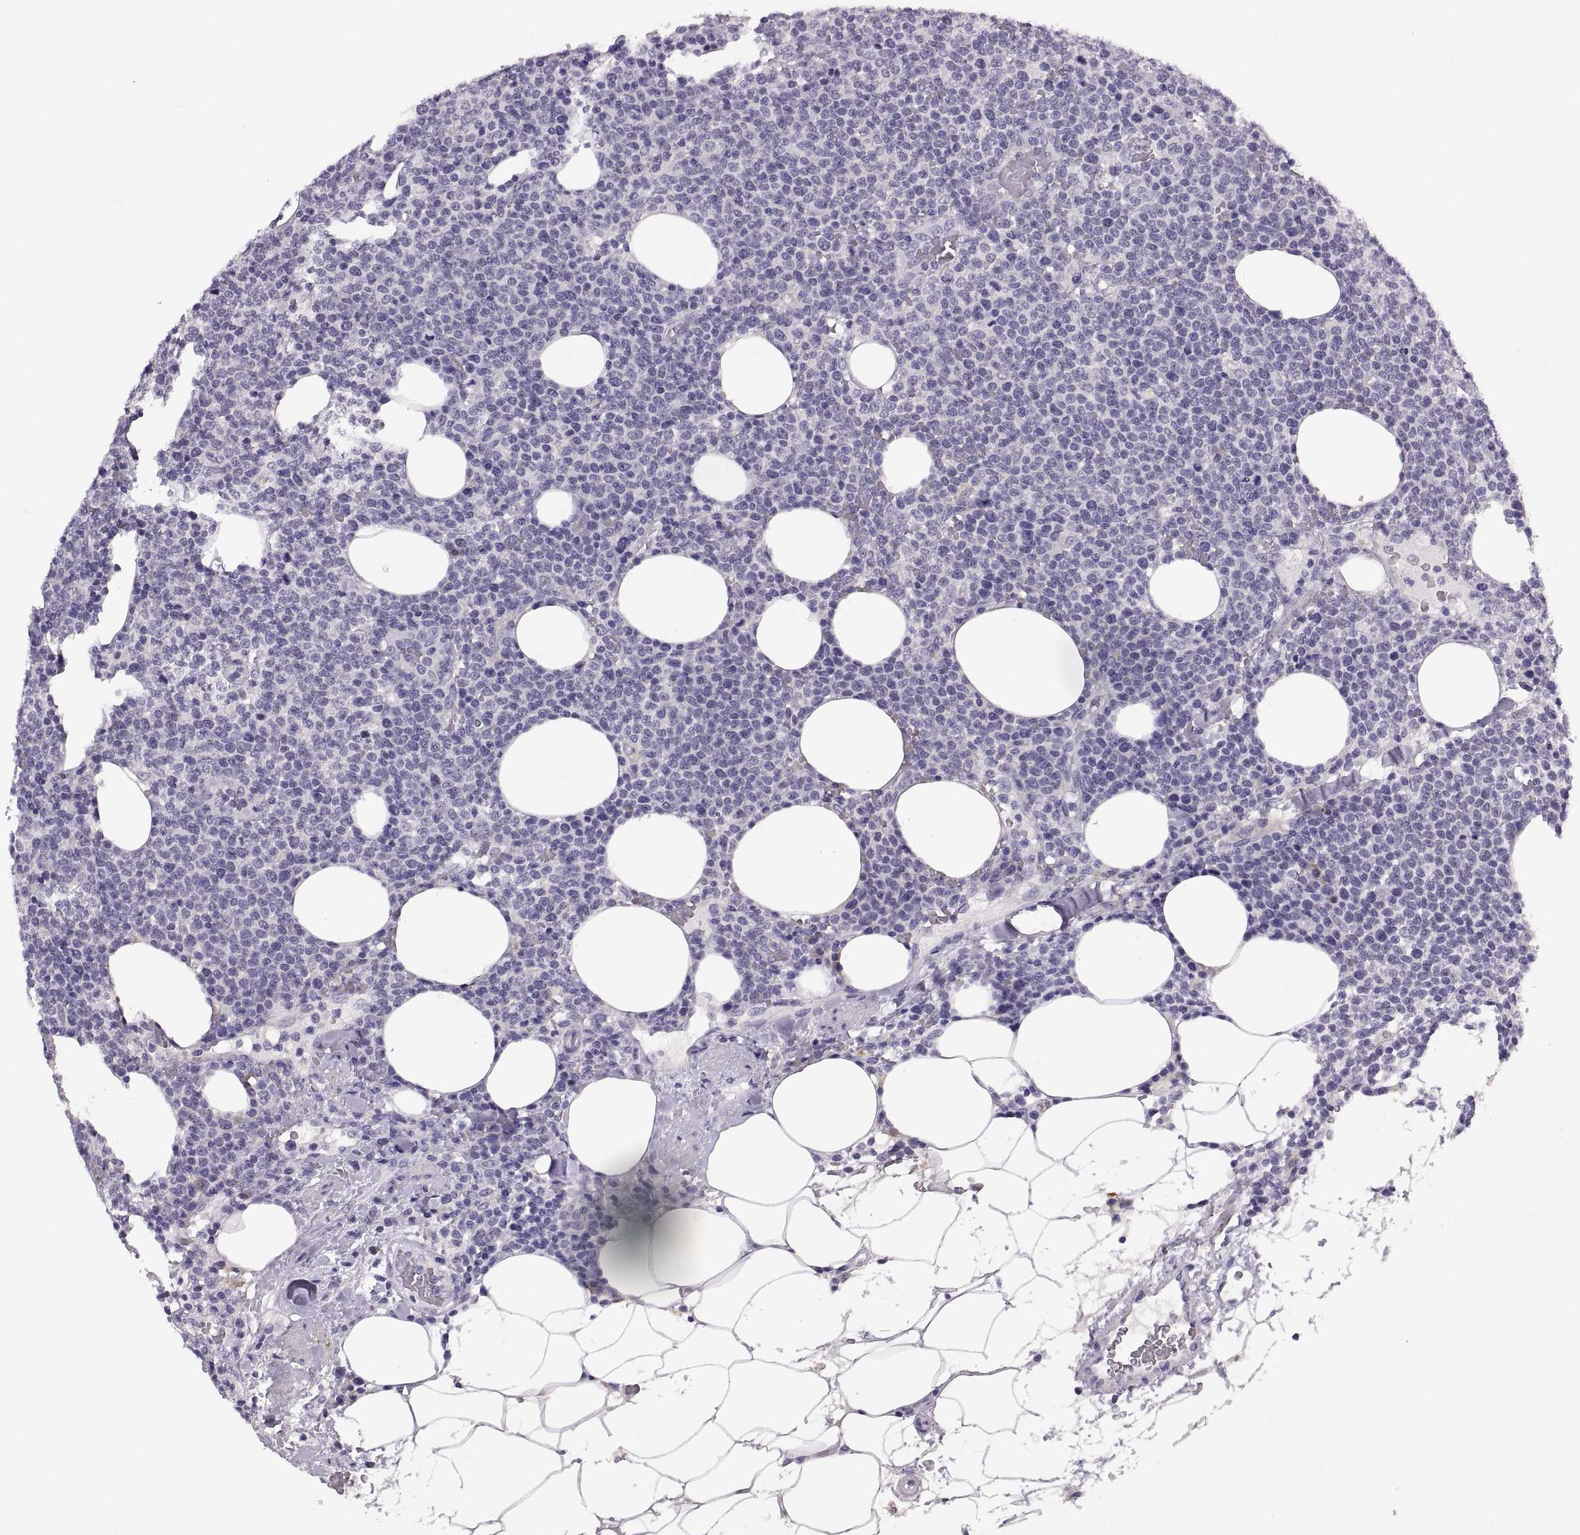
{"staining": {"intensity": "negative", "quantity": "none", "location": "none"}, "tissue": "lymphoma", "cell_type": "Tumor cells", "image_type": "cancer", "snomed": [{"axis": "morphology", "description": "Malignant lymphoma, non-Hodgkin's type, High grade"}, {"axis": "topography", "description": "Lymph node"}], "caption": "Immunohistochemistry (IHC) micrograph of neoplastic tissue: high-grade malignant lymphoma, non-Hodgkin's type stained with DAB (3,3'-diaminobenzidine) exhibits no significant protein expression in tumor cells.", "gene": "MAGEB18", "patient": {"sex": "male", "age": 61}}